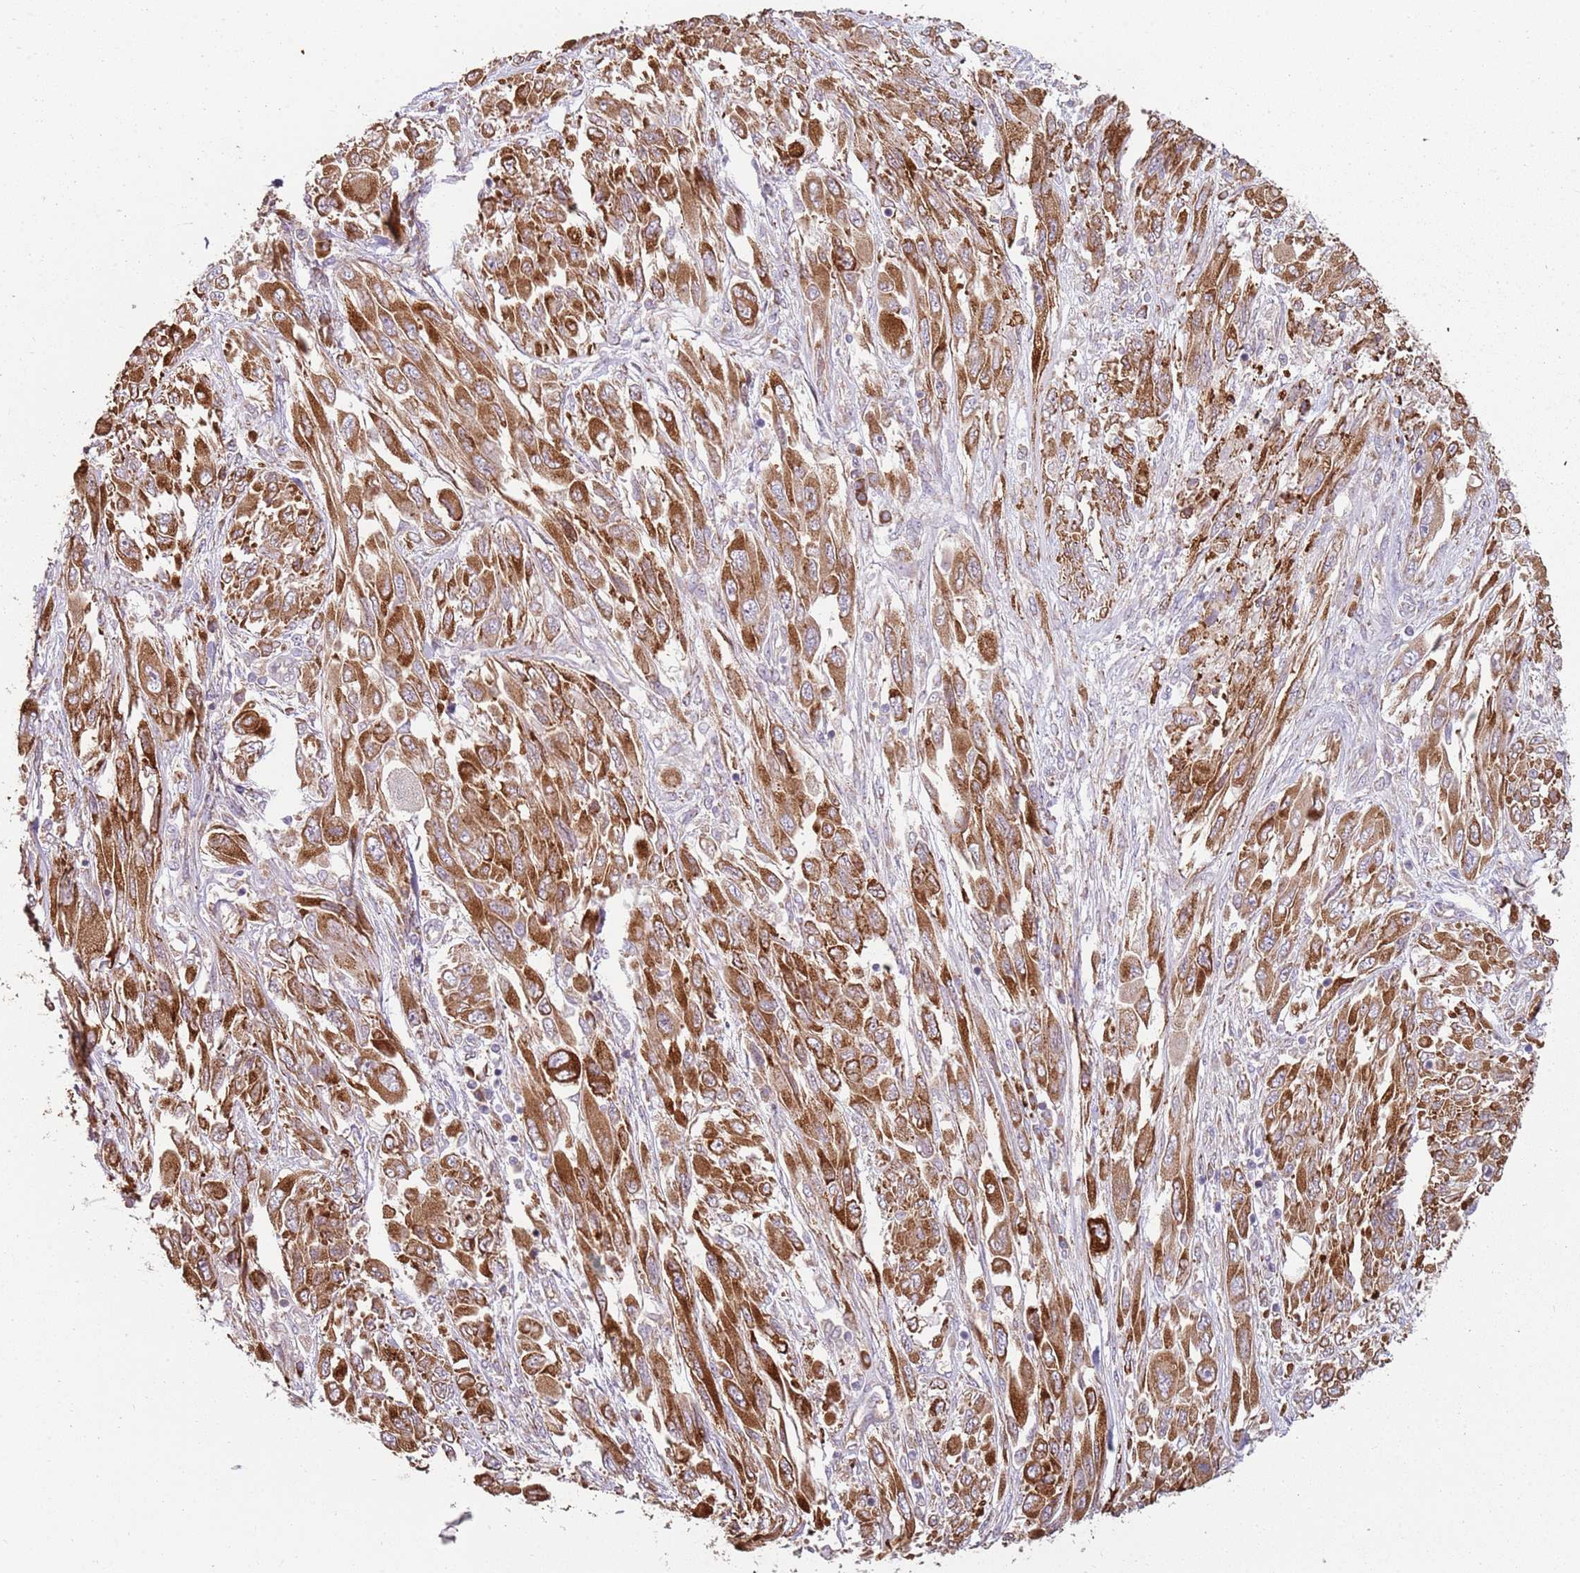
{"staining": {"intensity": "strong", "quantity": ">75%", "location": "cytoplasmic/membranous"}, "tissue": "melanoma", "cell_type": "Tumor cells", "image_type": "cancer", "snomed": [{"axis": "morphology", "description": "Malignant melanoma, NOS"}, {"axis": "topography", "description": "Skin"}], "caption": "A histopathology image of human malignant melanoma stained for a protein displays strong cytoplasmic/membranous brown staining in tumor cells. Using DAB (brown) and hematoxylin (blue) stains, captured at high magnification using brightfield microscopy.", "gene": "SPATA2", "patient": {"sex": "female", "age": 91}}